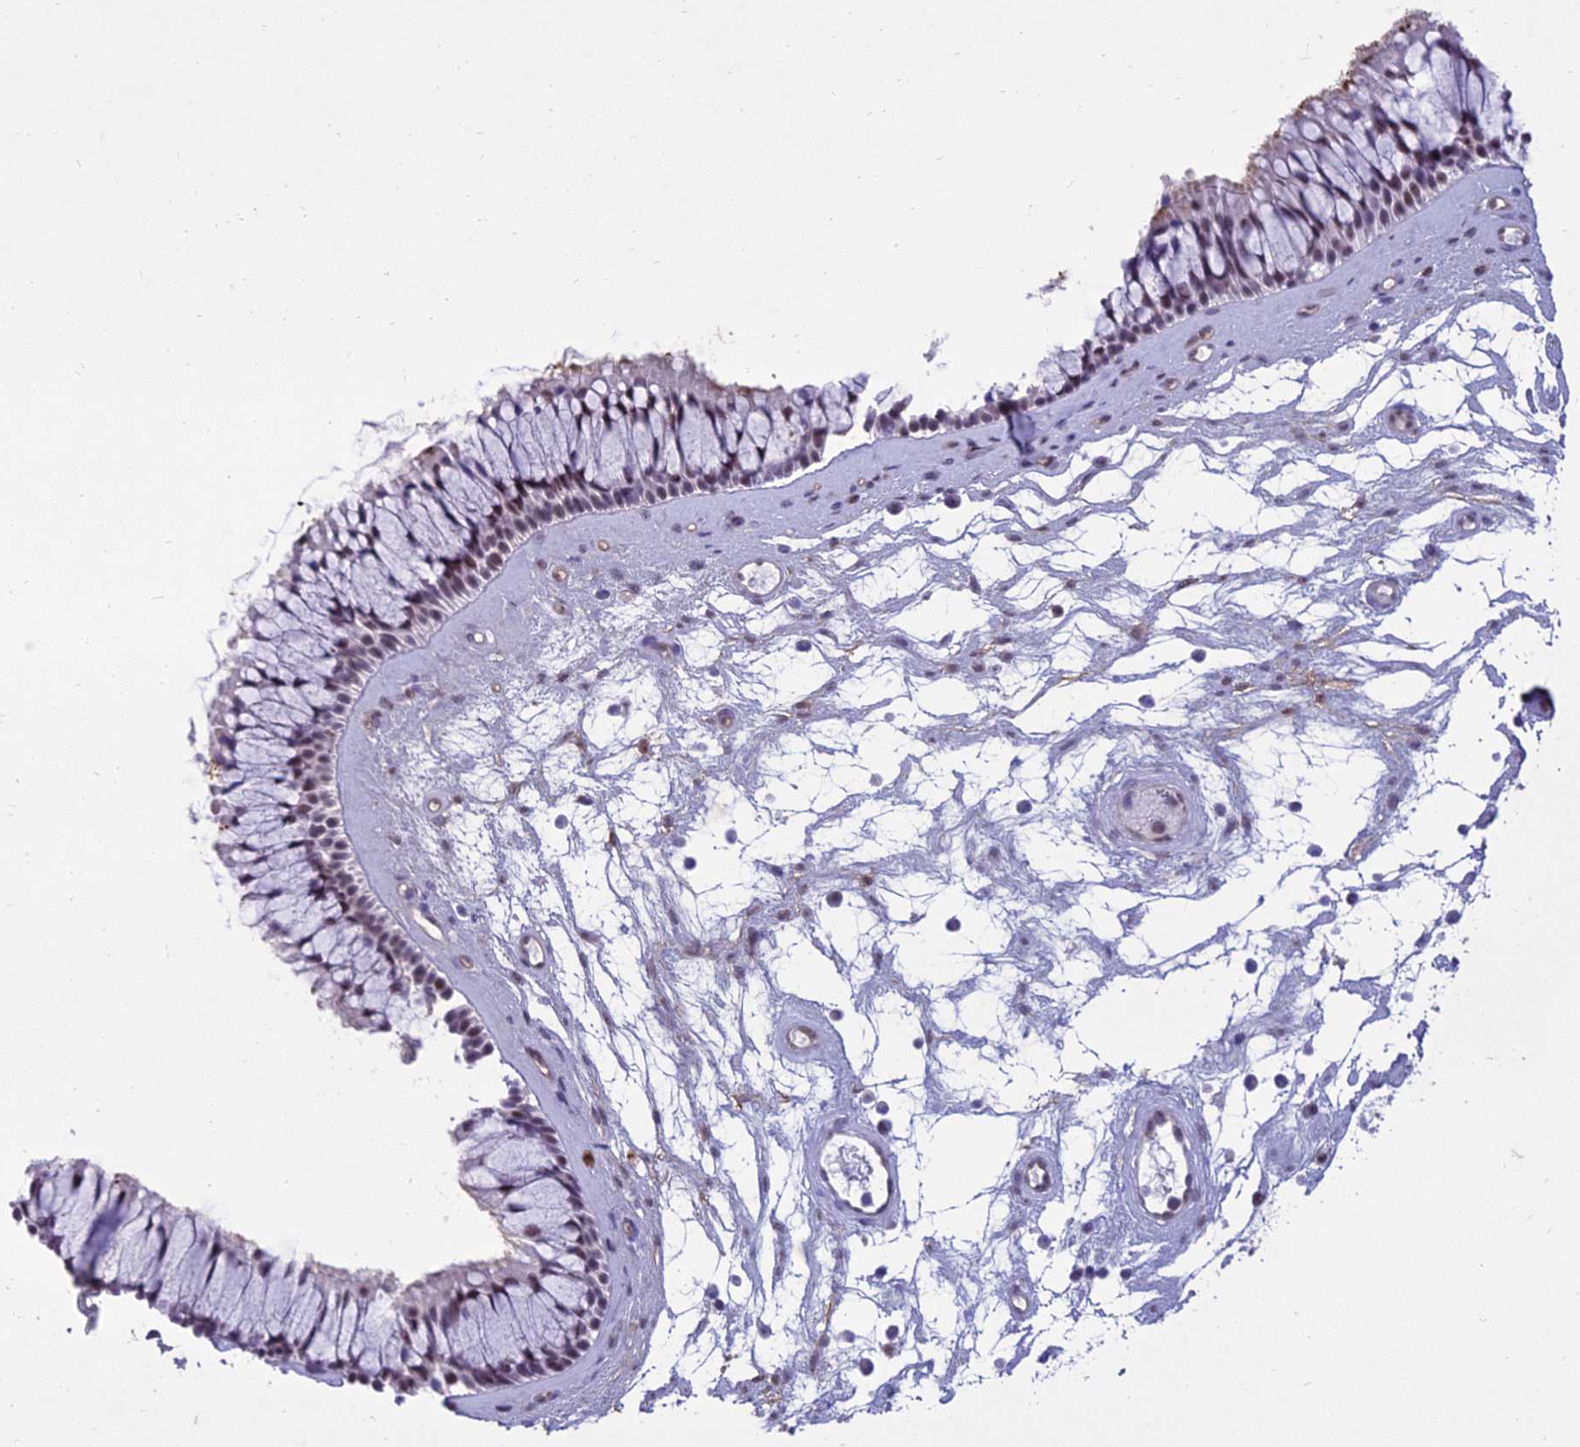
{"staining": {"intensity": "weak", "quantity": "<25%", "location": "nuclear"}, "tissue": "nasopharynx", "cell_type": "Respiratory epithelial cells", "image_type": "normal", "snomed": [{"axis": "morphology", "description": "Normal tissue, NOS"}, {"axis": "topography", "description": "Nasopharynx"}], "caption": "The immunohistochemistry histopathology image has no significant expression in respiratory epithelial cells of nasopharynx.", "gene": "RANBP3", "patient": {"sex": "male", "age": 64}}